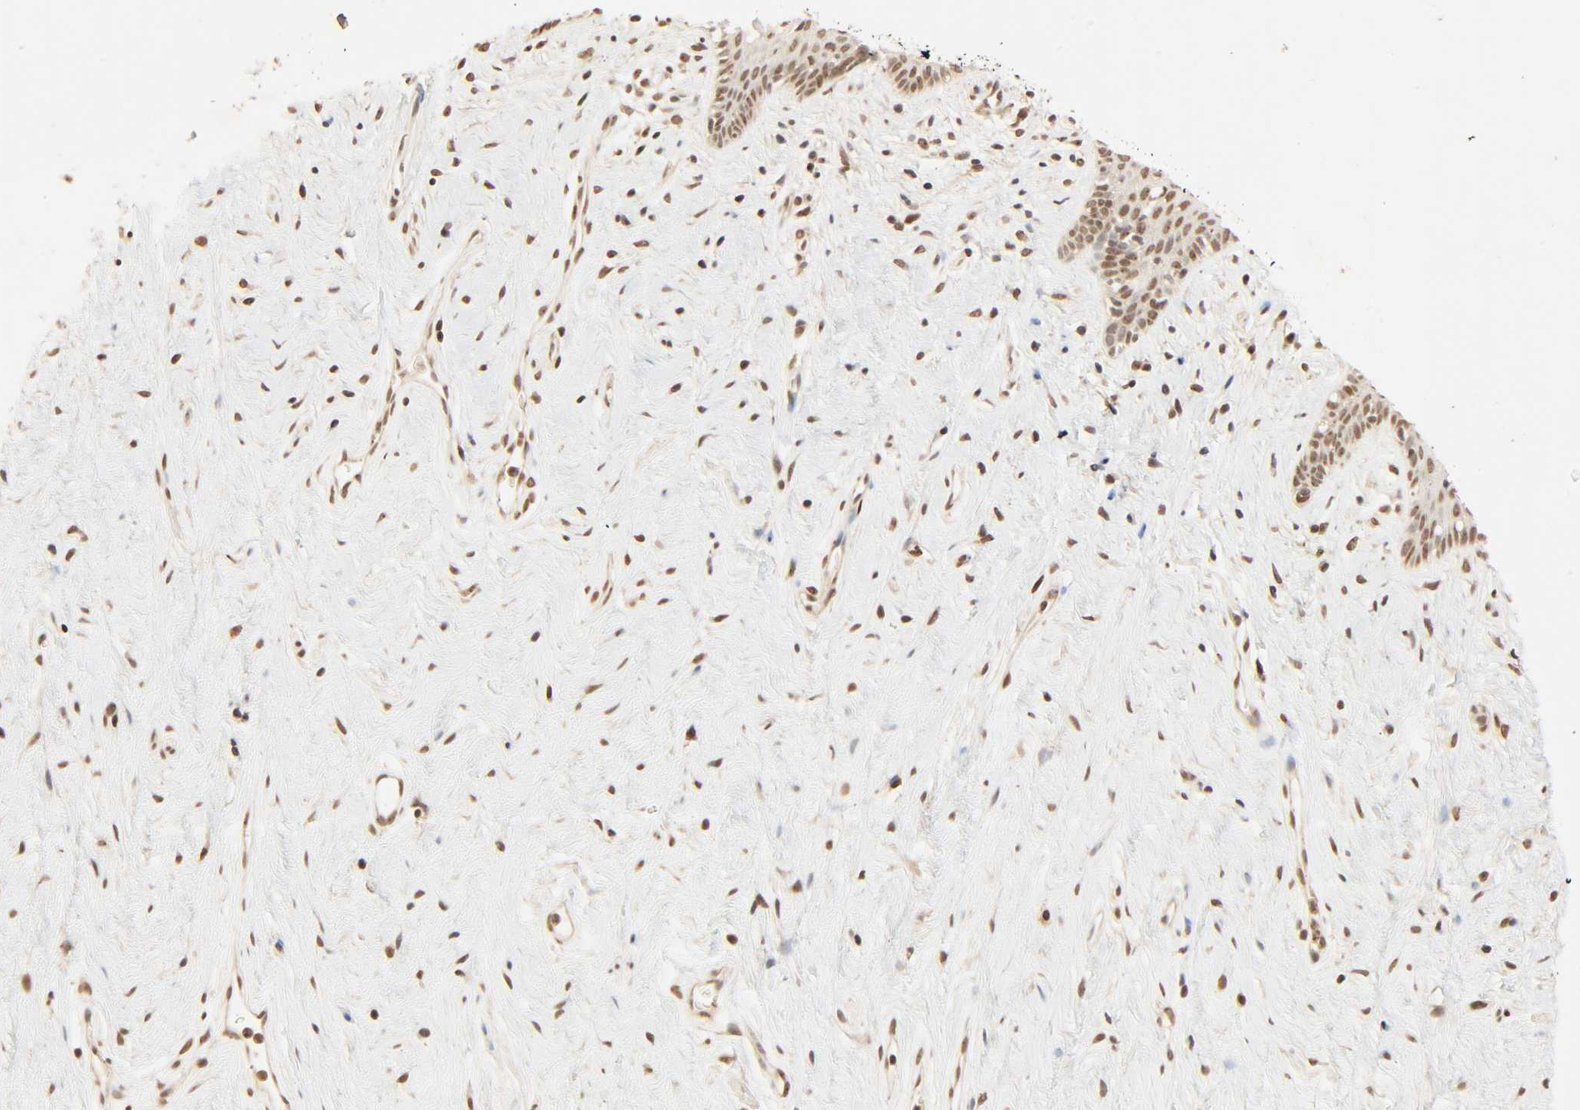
{"staining": {"intensity": "moderate", "quantity": ">75%", "location": "nuclear"}, "tissue": "vagina", "cell_type": "Squamous epithelial cells", "image_type": "normal", "snomed": [{"axis": "morphology", "description": "Normal tissue, NOS"}, {"axis": "topography", "description": "Vagina"}], "caption": "Immunohistochemical staining of unremarkable vagina reveals moderate nuclear protein staining in approximately >75% of squamous epithelial cells.", "gene": "UBC", "patient": {"sex": "female", "age": 44}}